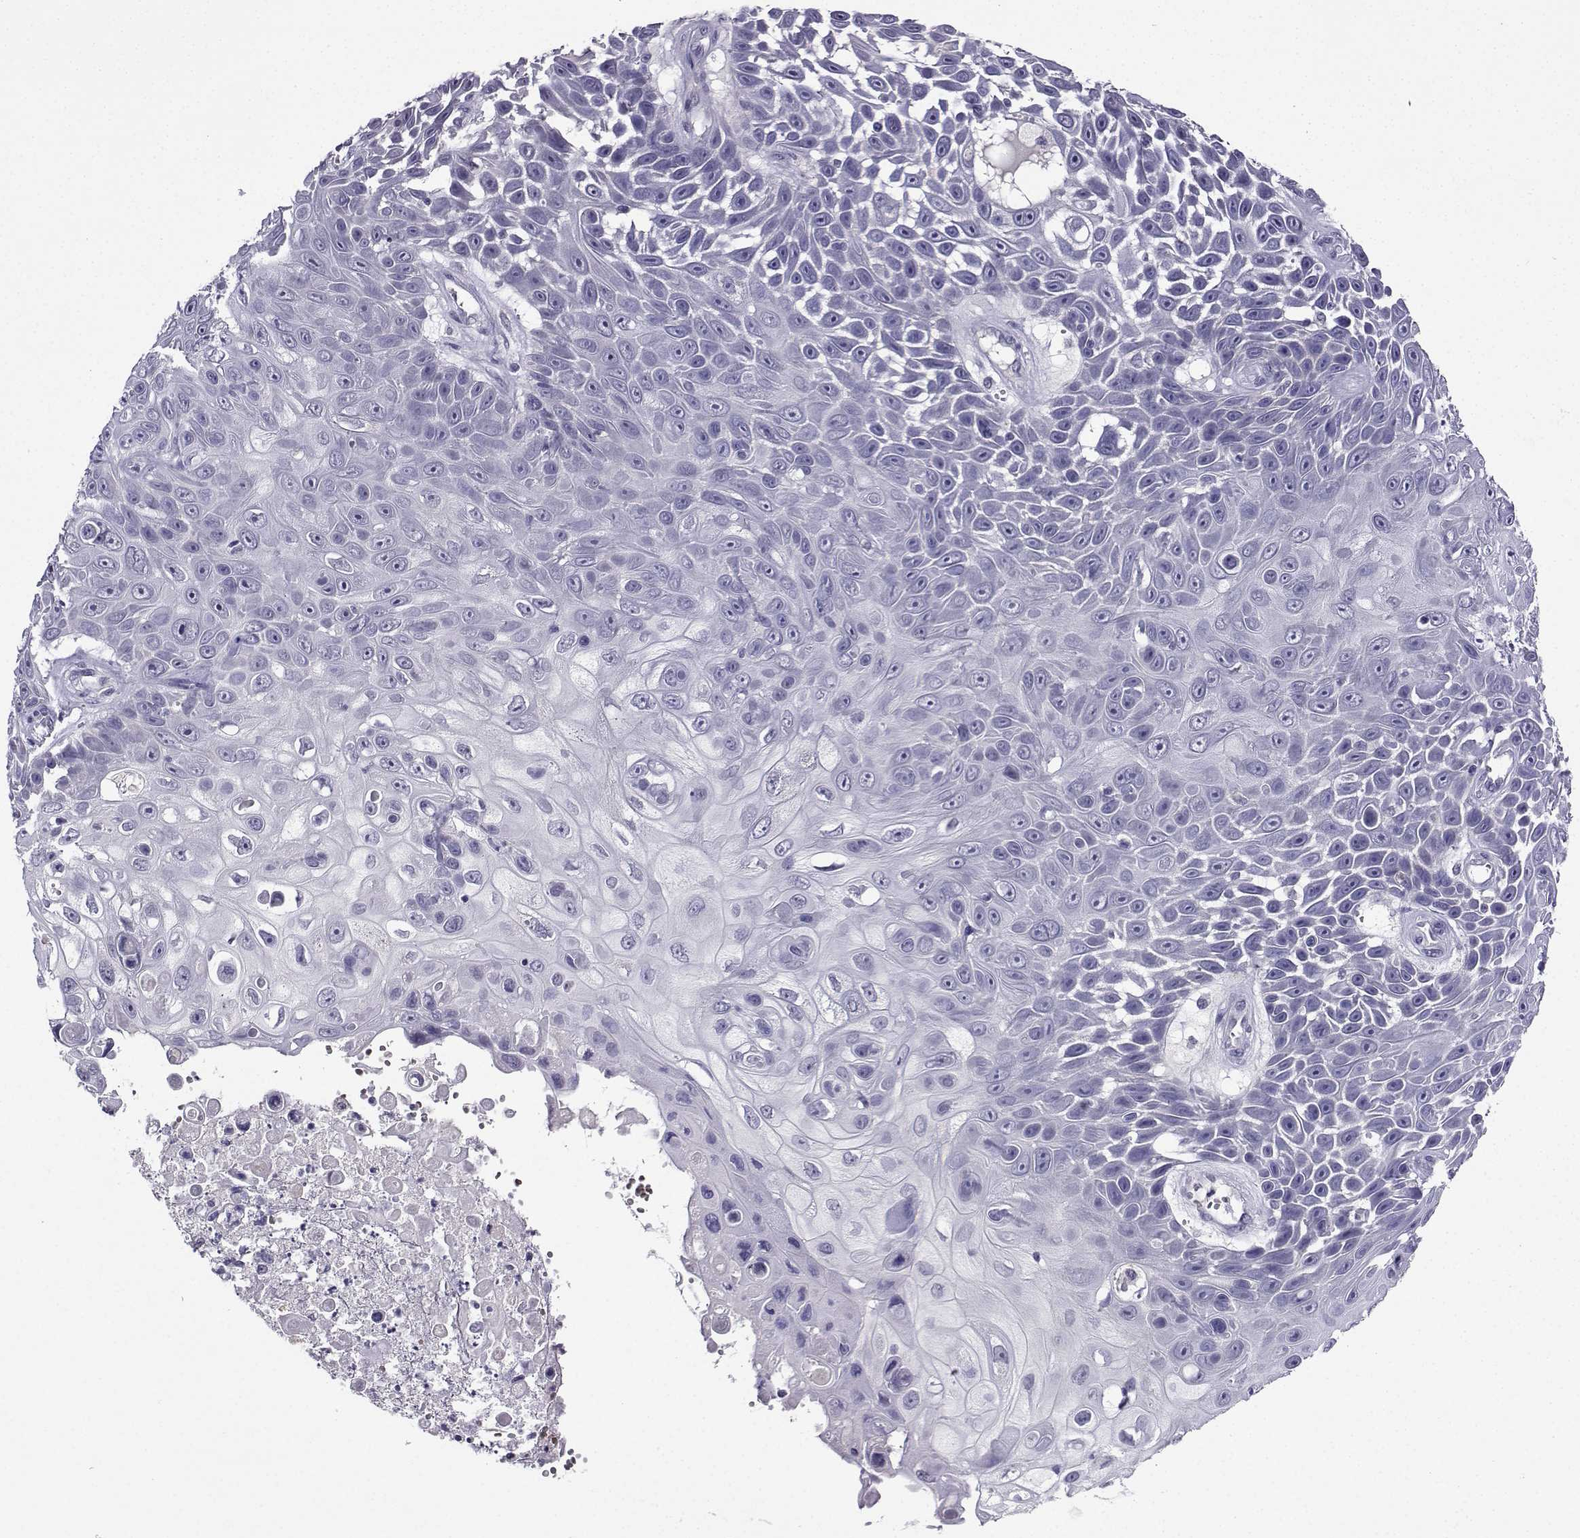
{"staining": {"intensity": "negative", "quantity": "none", "location": "none"}, "tissue": "skin cancer", "cell_type": "Tumor cells", "image_type": "cancer", "snomed": [{"axis": "morphology", "description": "Squamous cell carcinoma, NOS"}, {"axis": "topography", "description": "Skin"}], "caption": "Tumor cells show no significant protein positivity in squamous cell carcinoma (skin).", "gene": "LRFN2", "patient": {"sex": "male", "age": 82}}